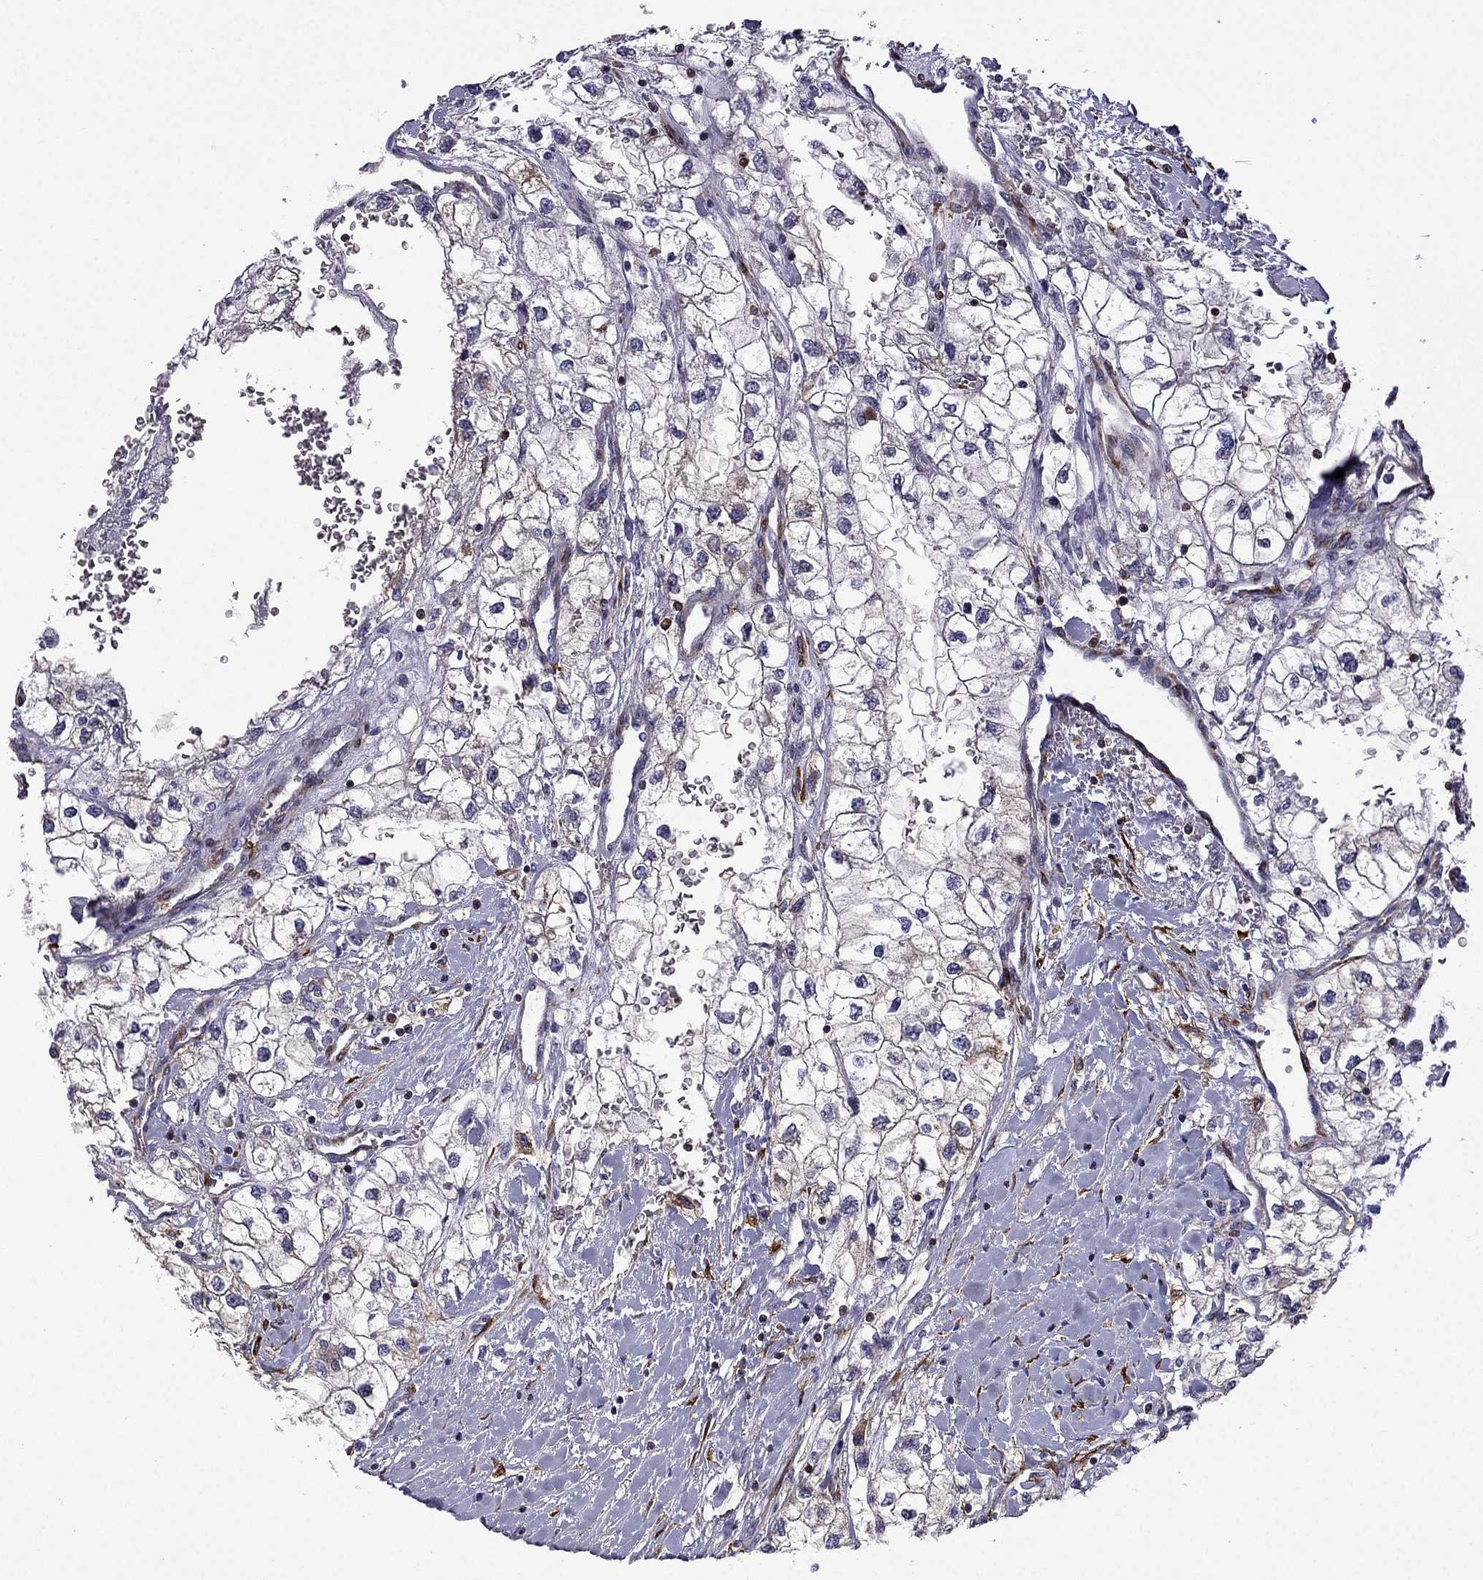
{"staining": {"intensity": "negative", "quantity": "none", "location": "none"}, "tissue": "renal cancer", "cell_type": "Tumor cells", "image_type": "cancer", "snomed": [{"axis": "morphology", "description": "Adenocarcinoma, NOS"}, {"axis": "topography", "description": "Kidney"}], "caption": "The histopathology image reveals no significant positivity in tumor cells of renal adenocarcinoma.", "gene": "MAP4", "patient": {"sex": "male", "age": 59}}